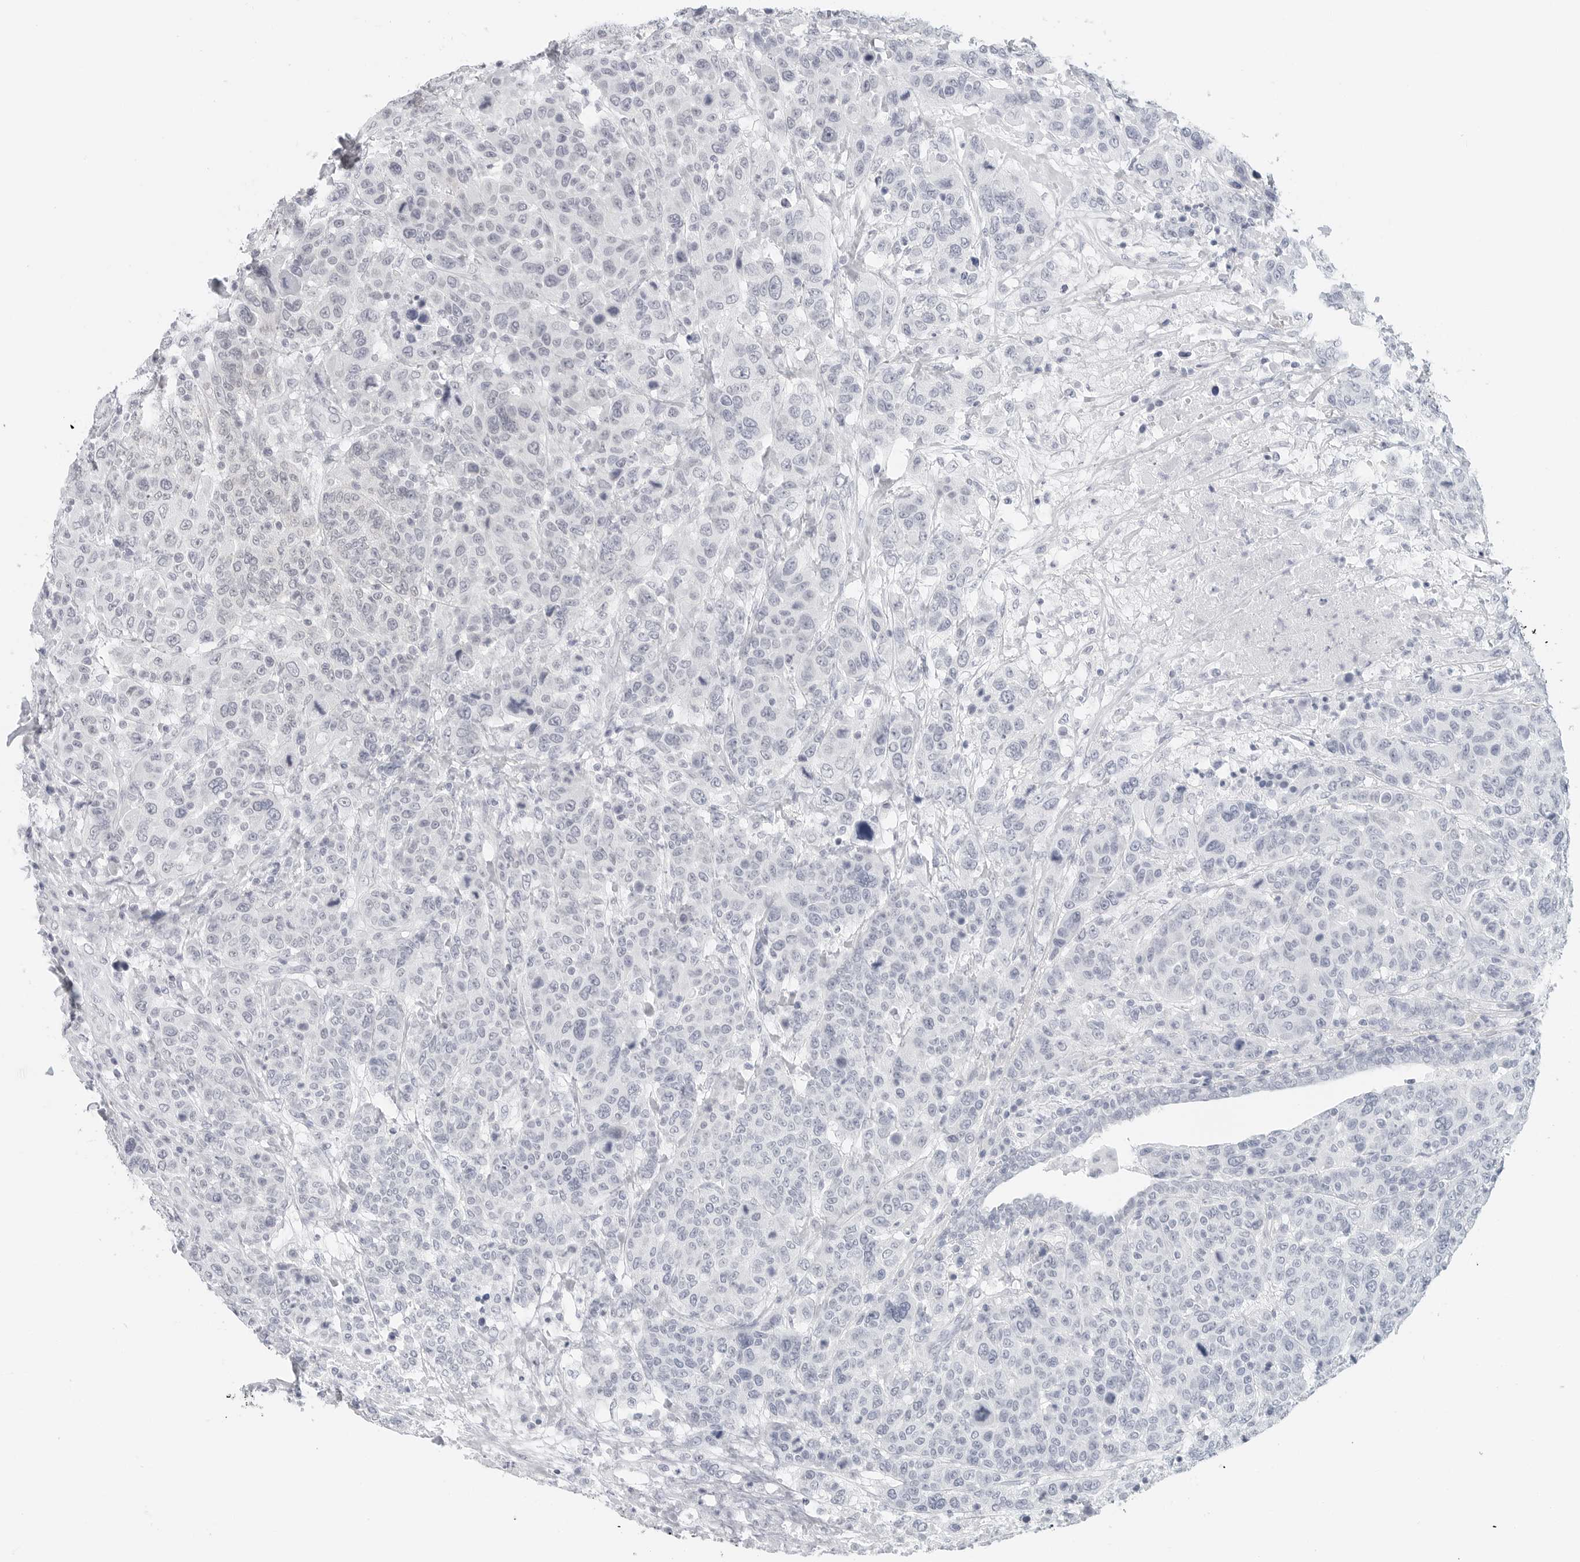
{"staining": {"intensity": "negative", "quantity": "none", "location": "none"}, "tissue": "breast cancer", "cell_type": "Tumor cells", "image_type": "cancer", "snomed": [{"axis": "morphology", "description": "Duct carcinoma"}, {"axis": "topography", "description": "Breast"}], "caption": "This is an immunohistochemistry (IHC) micrograph of human intraductal carcinoma (breast). There is no staining in tumor cells.", "gene": "METAP1", "patient": {"sex": "female", "age": 37}}